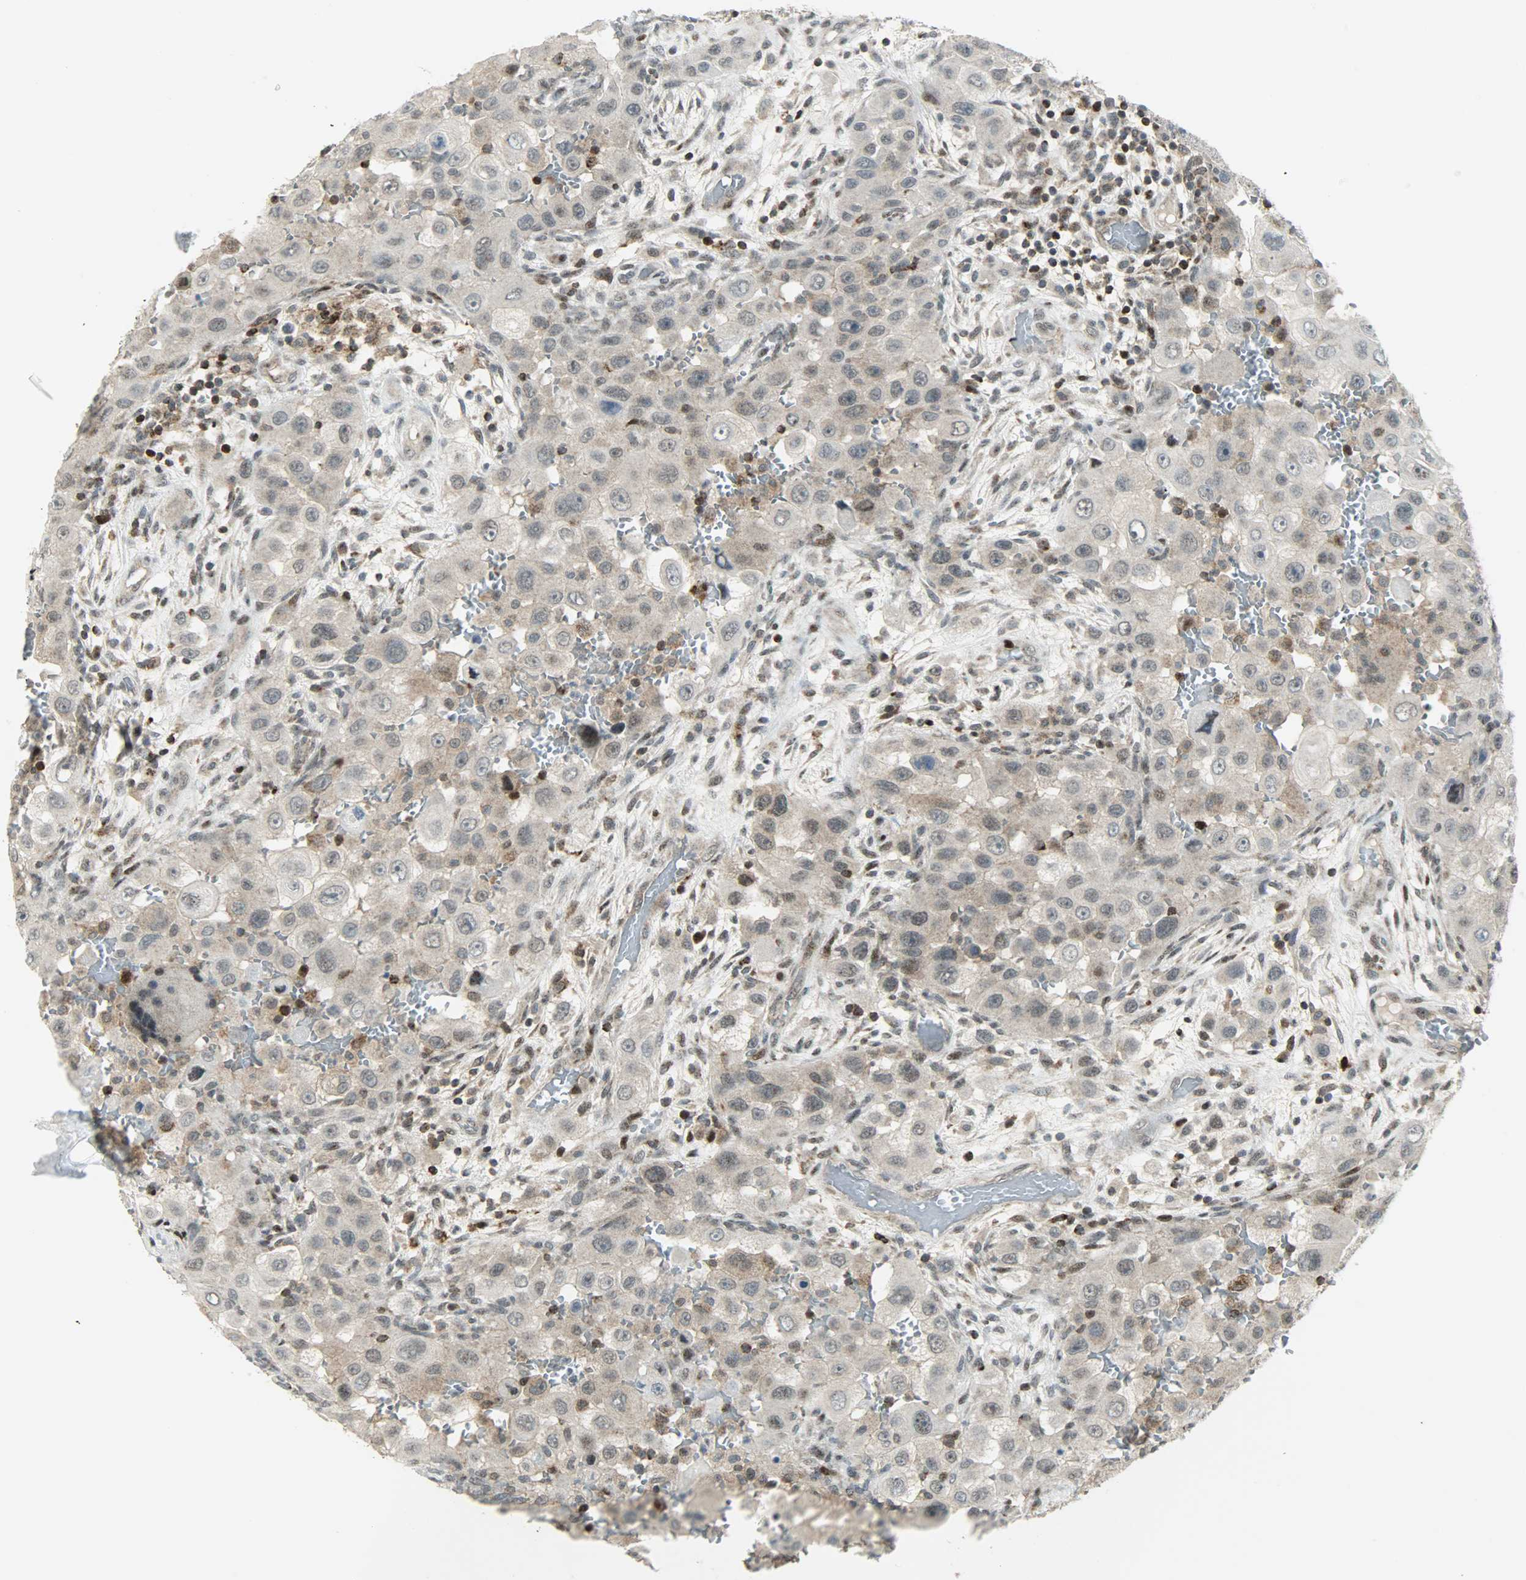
{"staining": {"intensity": "weak", "quantity": ">75%", "location": "cytoplasmic/membranous,nuclear"}, "tissue": "head and neck cancer", "cell_type": "Tumor cells", "image_type": "cancer", "snomed": [{"axis": "morphology", "description": "Carcinoma, NOS"}, {"axis": "topography", "description": "Head-Neck"}], "caption": "Head and neck carcinoma stained with a protein marker shows weak staining in tumor cells.", "gene": "IL15", "patient": {"sex": "male", "age": 87}}